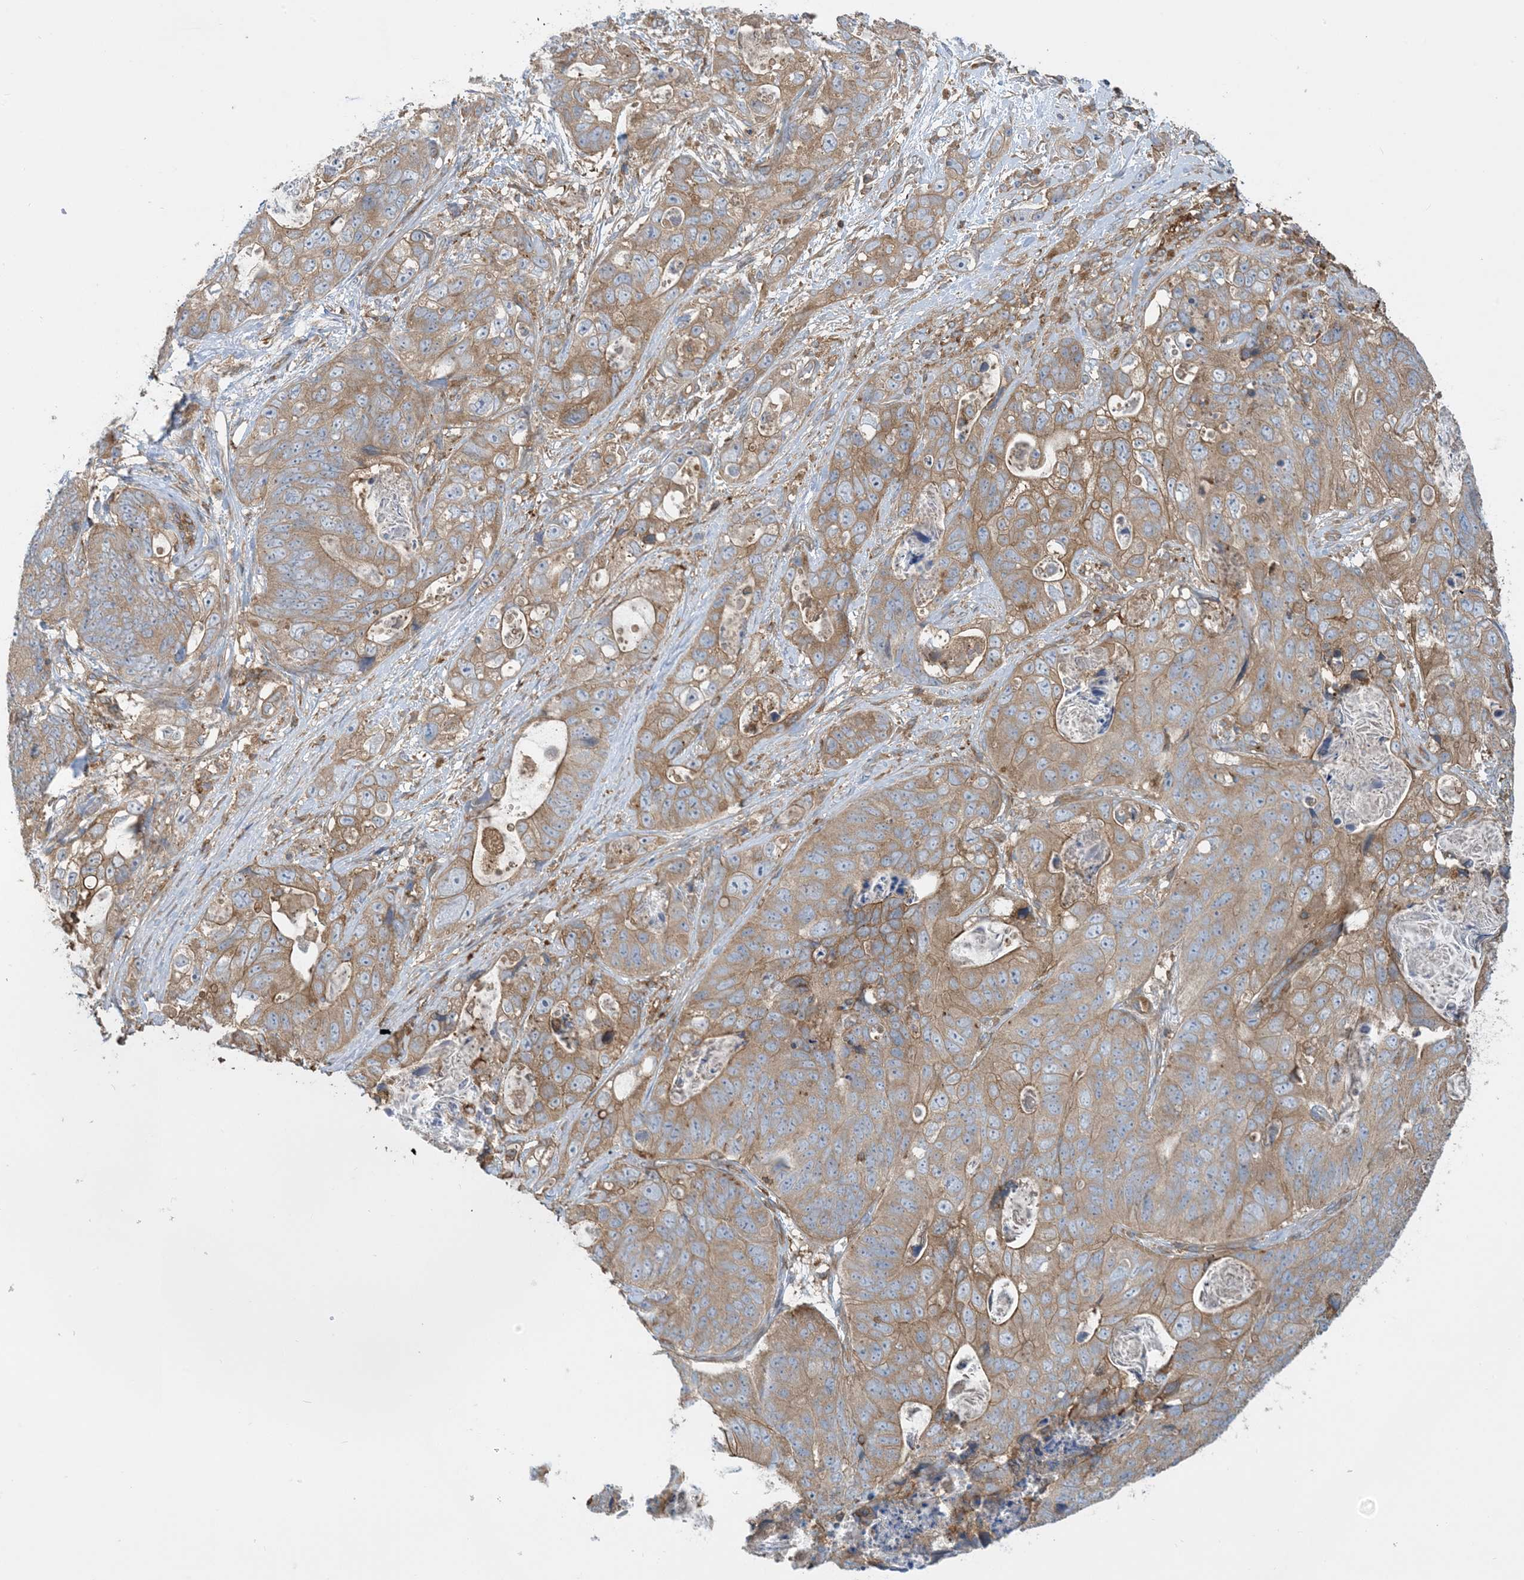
{"staining": {"intensity": "moderate", "quantity": ">75%", "location": "cytoplasmic/membranous"}, "tissue": "stomach cancer", "cell_type": "Tumor cells", "image_type": "cancer", "snomed": [{"axis": "morphology", "description": "Adenocarcinoma, NOS"}, {"axis": "topography", "description": "Stomach"}], "caption": "A brown stain highlights moderate cytoplasmic/membranous staining of a protein in human stomach cancer (adenocarcinoma) tumor cells.", "gene": "SFMBT2", "patient": {"sex": "female", "age": 89}}